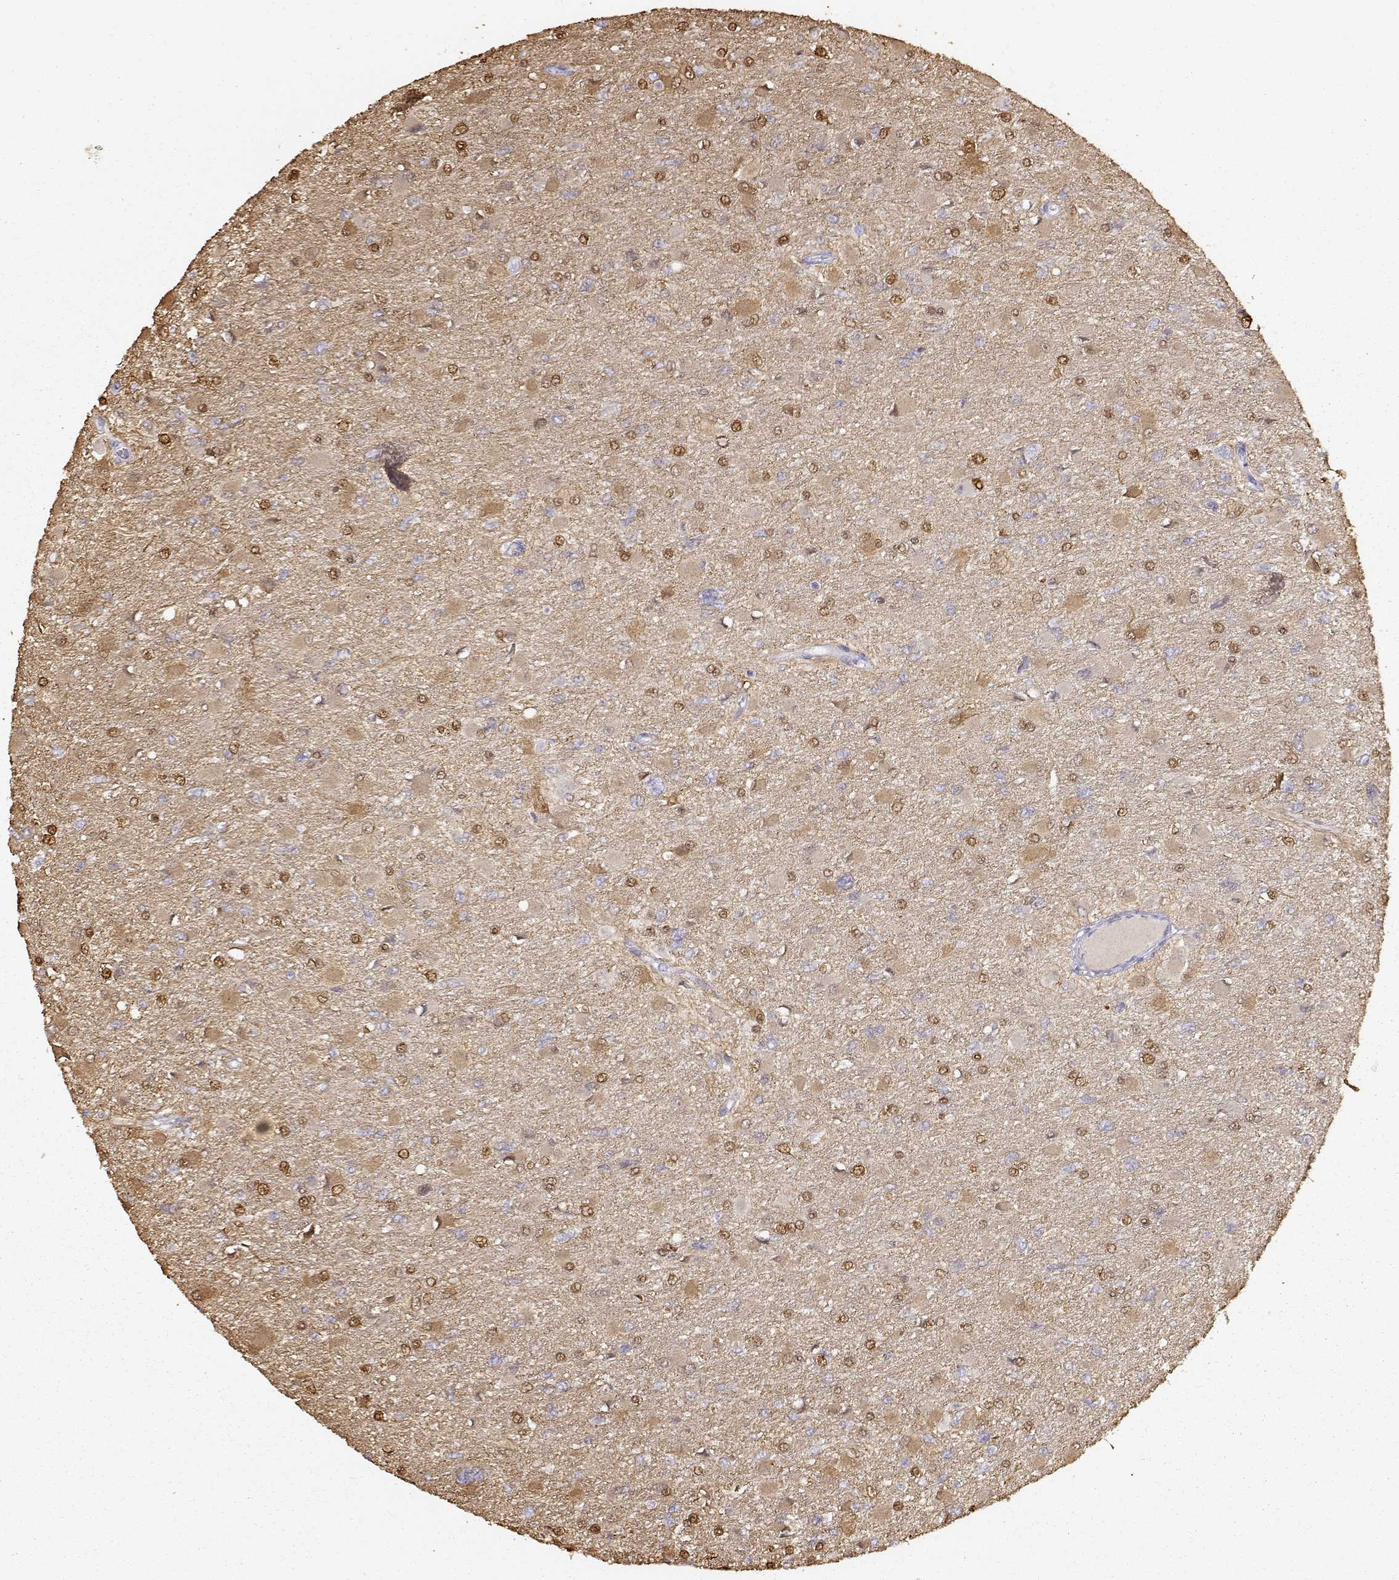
{"staining": {"intensity": "moderate", "quantity": "25%-75%", "location": "cytoplasmic/membranous,nuclear"}, "tissue": "glioma", "cell_type": "Tumor cells", "image_type": "cancer", "snomed": [{"axis": "morphology", "description": "Glioma, malignant, High grade"}, {"axis": "topography", "description": "Cerebral cortex"}], "caption": "IHC (DAB) staining of malignant high-grade glioma reveals moderate cytoplasmic/membranous and nuclear protein expression in about 25%-75% of tumor cells.", "gene": "S100B", "patient": {"sex": "female", "age": 36}}